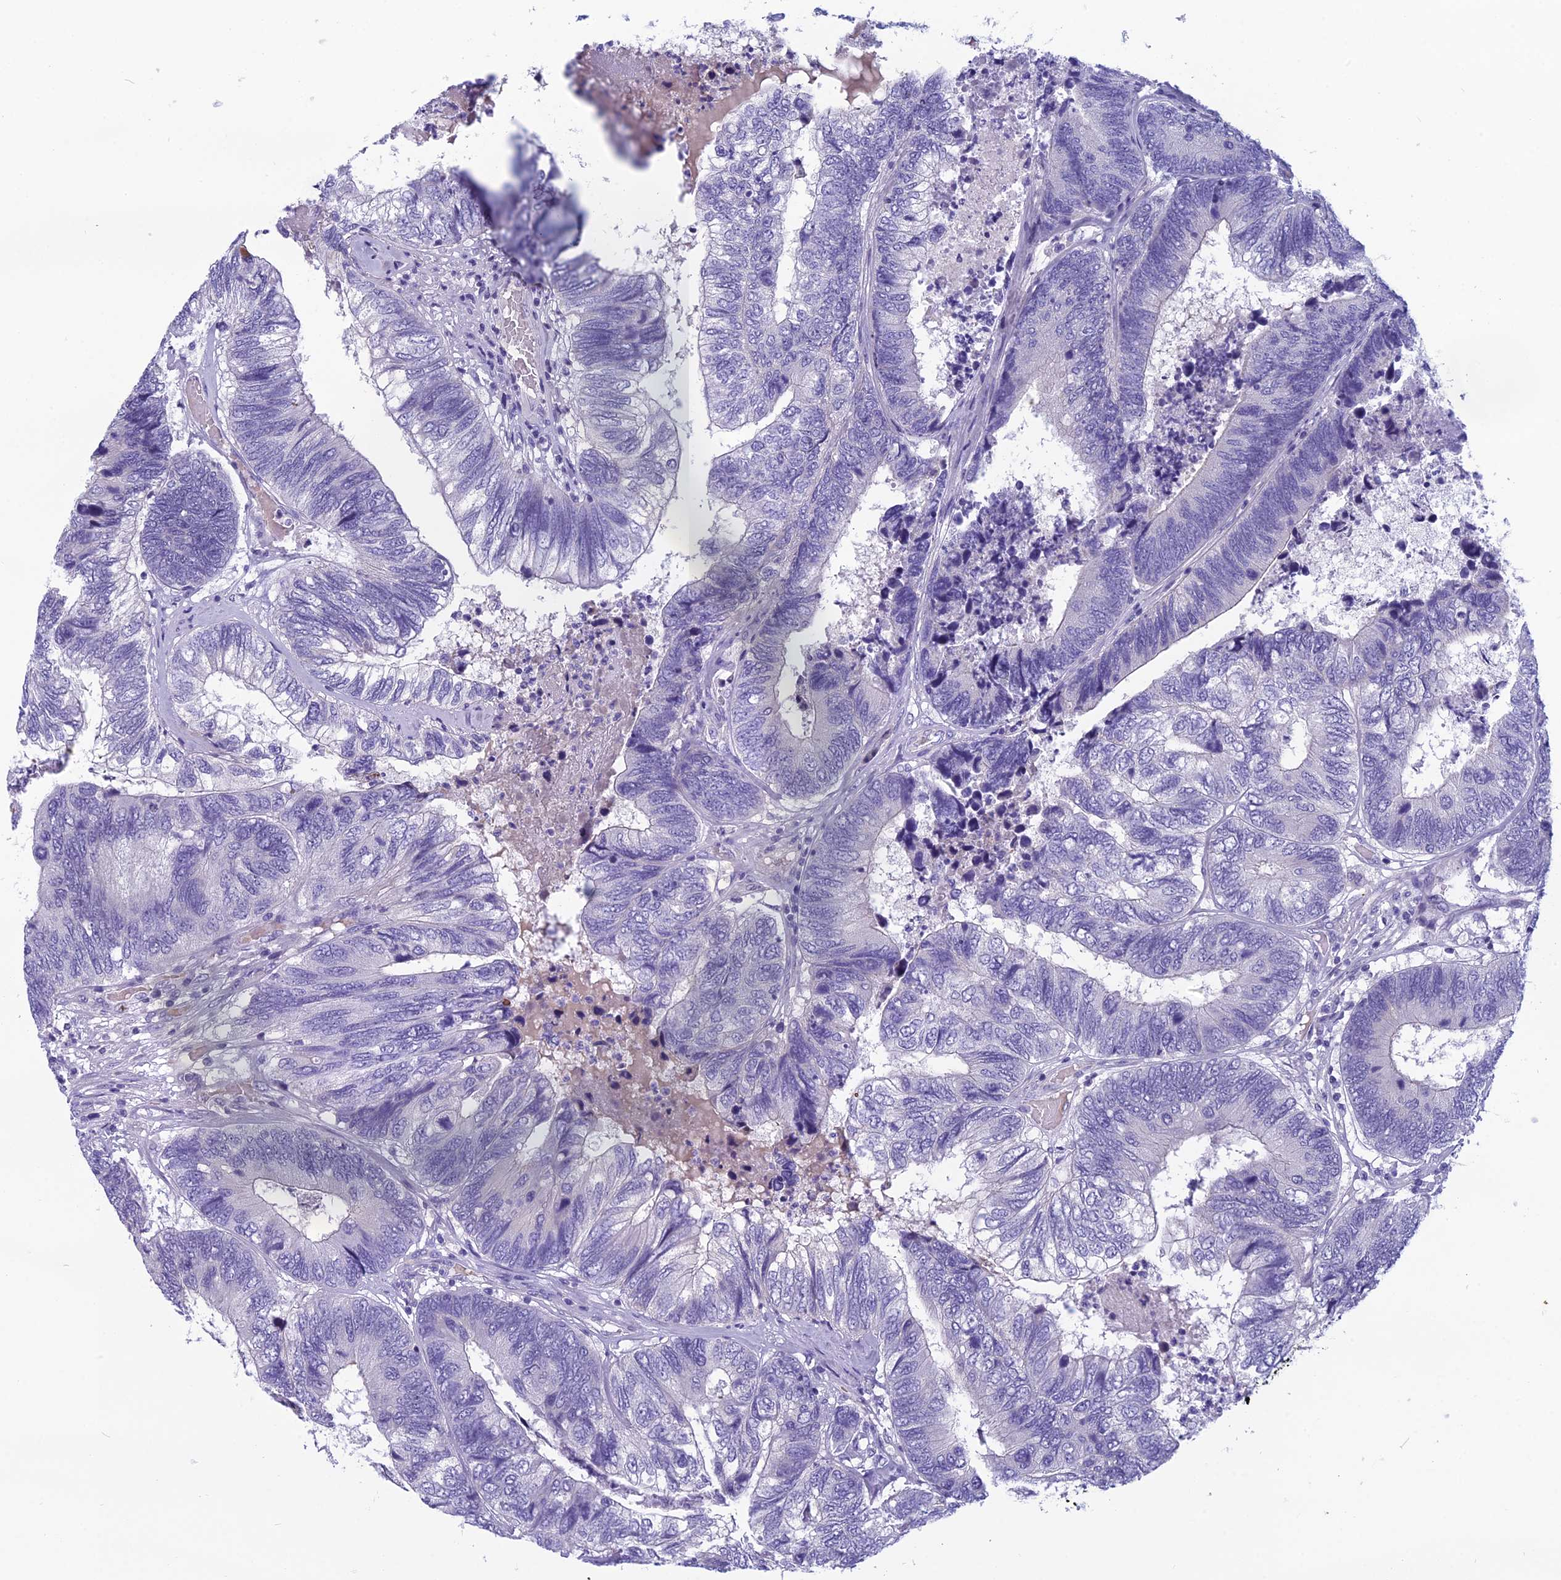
{"staining": {"intensity": "negative", "quantity": "none", "location": "none"}, "tissue": "colorectal cancer", "cell_type": "Tumor cells", "image_type": "cancer", "snomed": [{"axis": "morphology", "description": "Adenocarcinoma, NOS"}, {"axis": "topography", "description": "Colon"}], "caption": "This is a image of immunohistochemistry staining of colorectal cancer, which shows no staining in tumor cells. (DAB (3,3'-diaminobenzidine) IHC with hematoxylin counter stain).", "gene": "RBM41", "patient": {"sex": "female", "age": 67}}